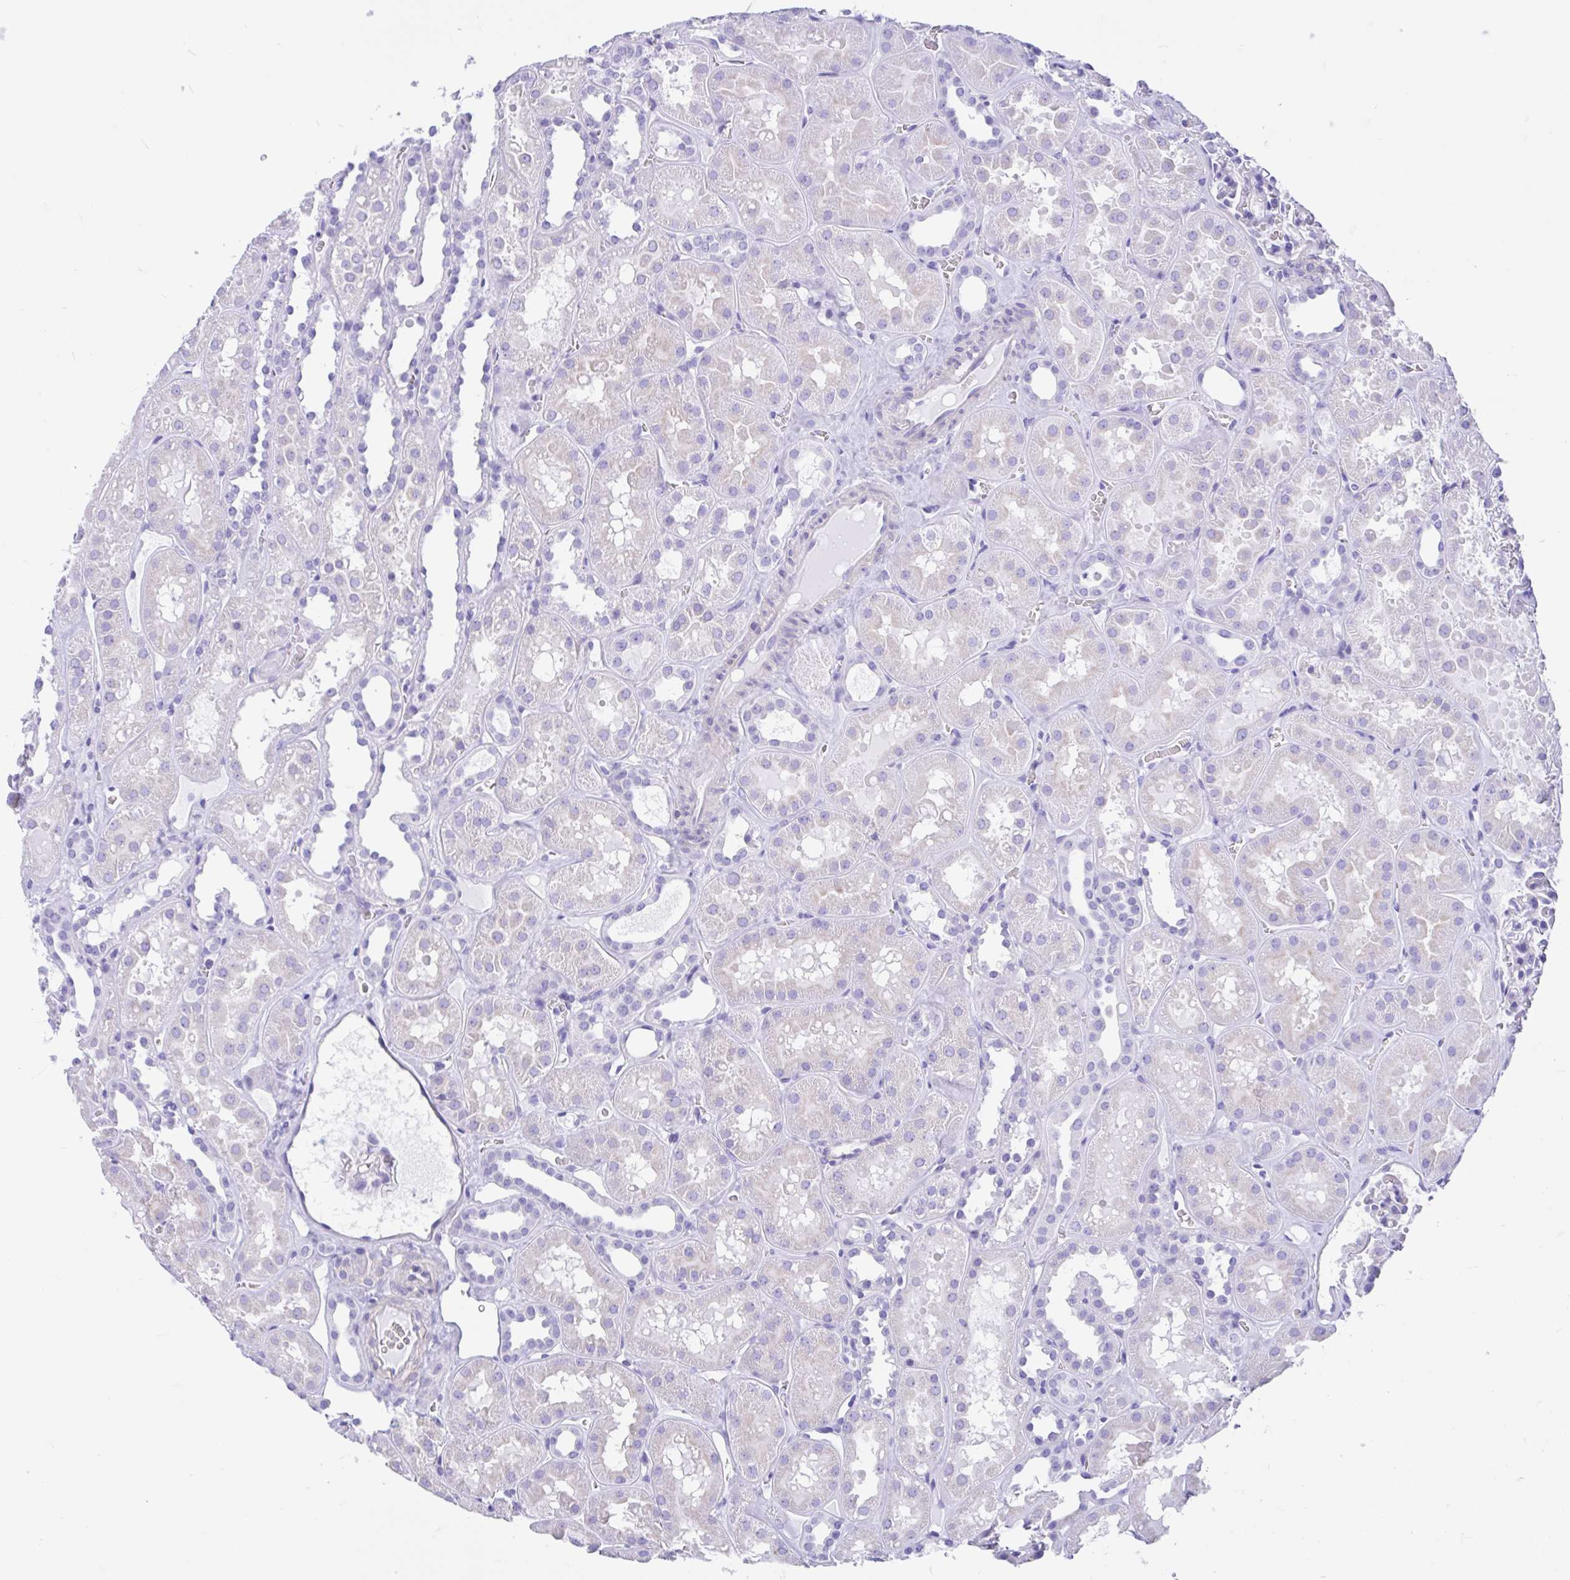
{"staining": {"intensity": "negative", "quantity": "none", "location": "none"}, "tissue": "kidney", "cell_type": "Cells in glomeruli", "image_type": "normal", "snomed": [{"axis": "morphology", "description": "Normal tissue, NOS"}, {"axis": "topography", "description": "Kidney"}], "caption": "An immunohistochemistry (IHC) image of benign kidney is shown. There is no staining in cells in glomeruli of kidney.", "gene": "IAPP", "patient": {"sex": "female", "age": 41}}